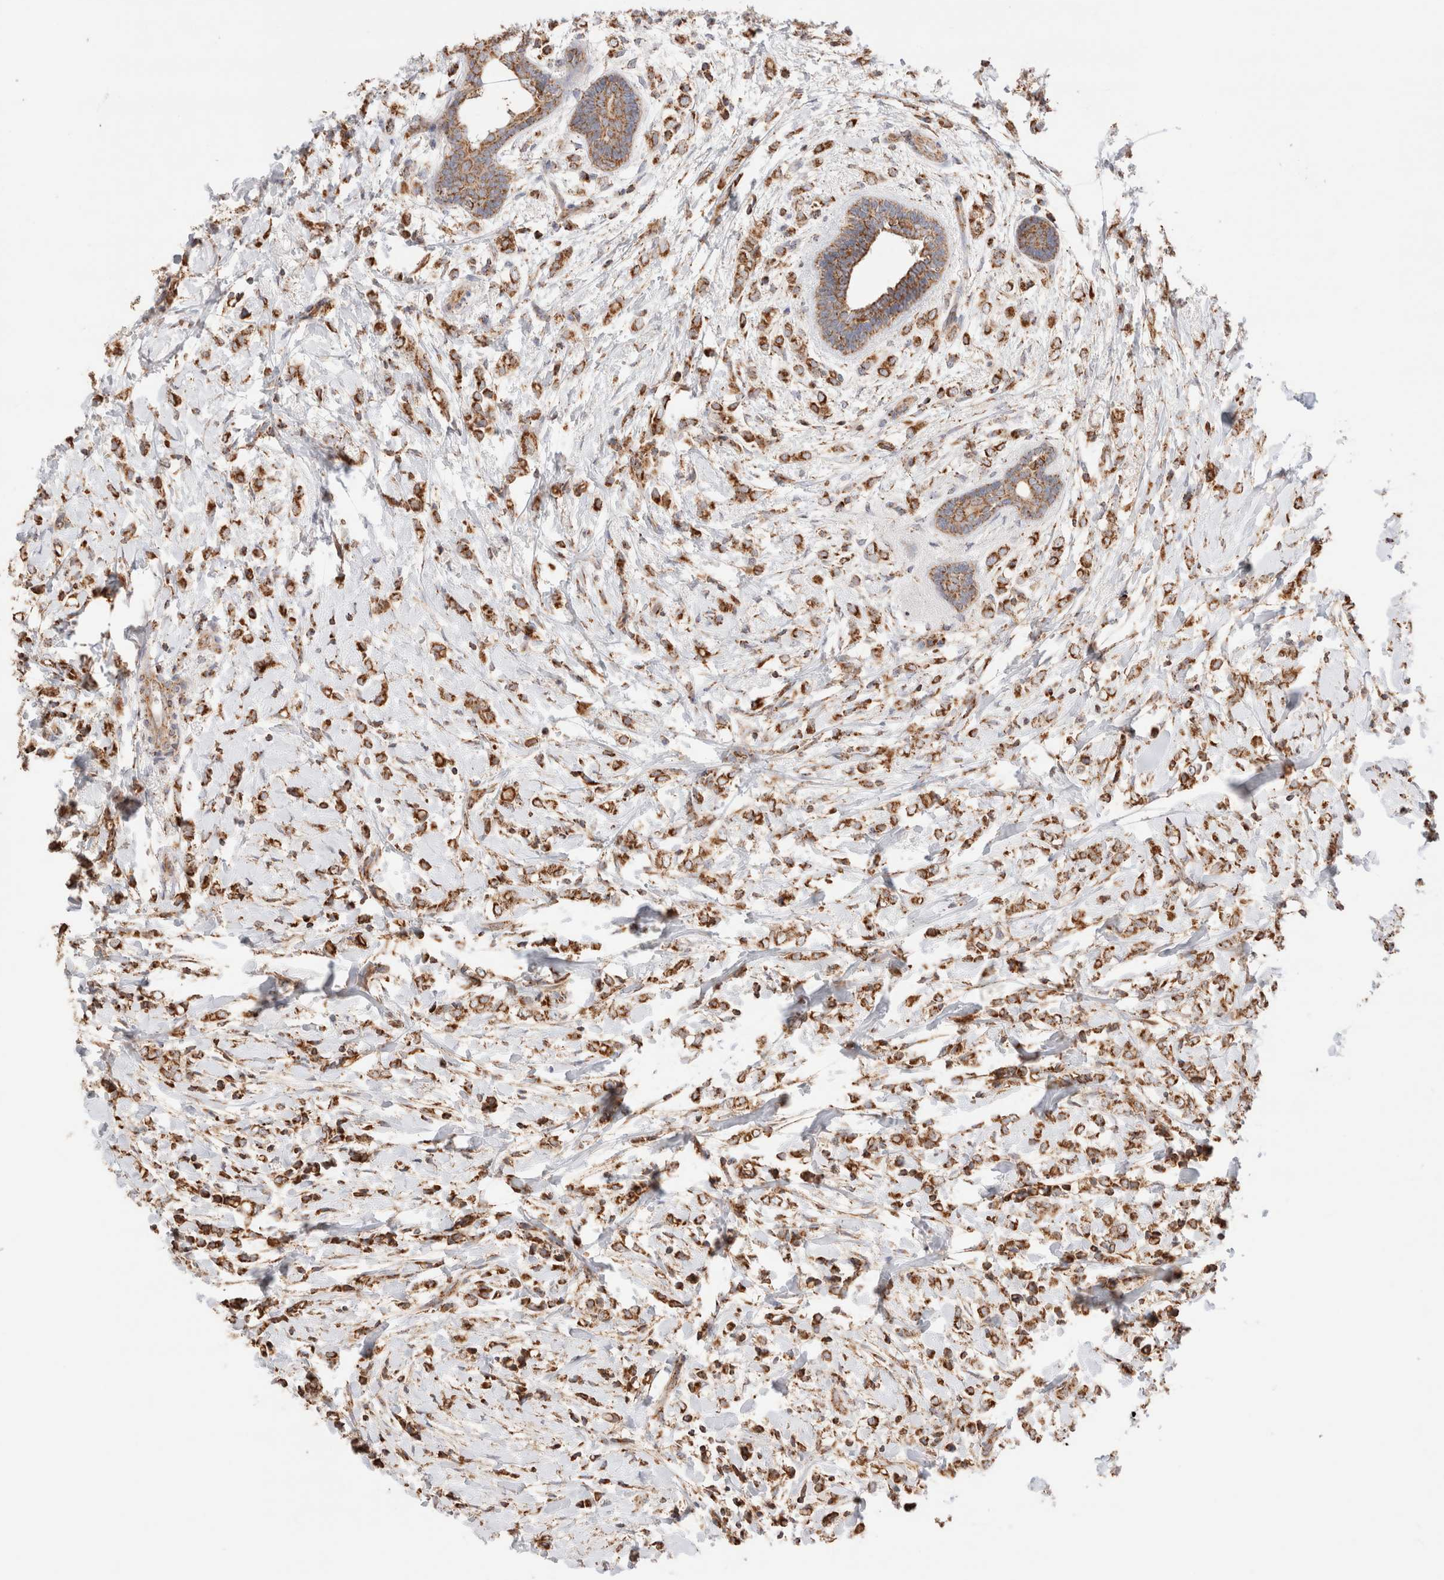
{"staining": {"intensity": "moderate", "quantity": ">75%", "location": "cytoplasmic/membranous"}, "tissue": "breast cancer", "cell_type": "Tumor cells", "image_type": "cancer", "snomed": [{"axis": "morphology", "description": "Normal tissue, NOS"}, {"axis": "morphology", "description": "Lobular carcinoma"}, {"axis": "topography", "description": "Breast"}], "caption": "Tumor cells show medium levels of moderate cytoplasmic/membranous staining in about >75% of cells in human breast lobular carcinoma.", "gene": "TMPPE", "patient": {"sex": "female", "age": 47}}